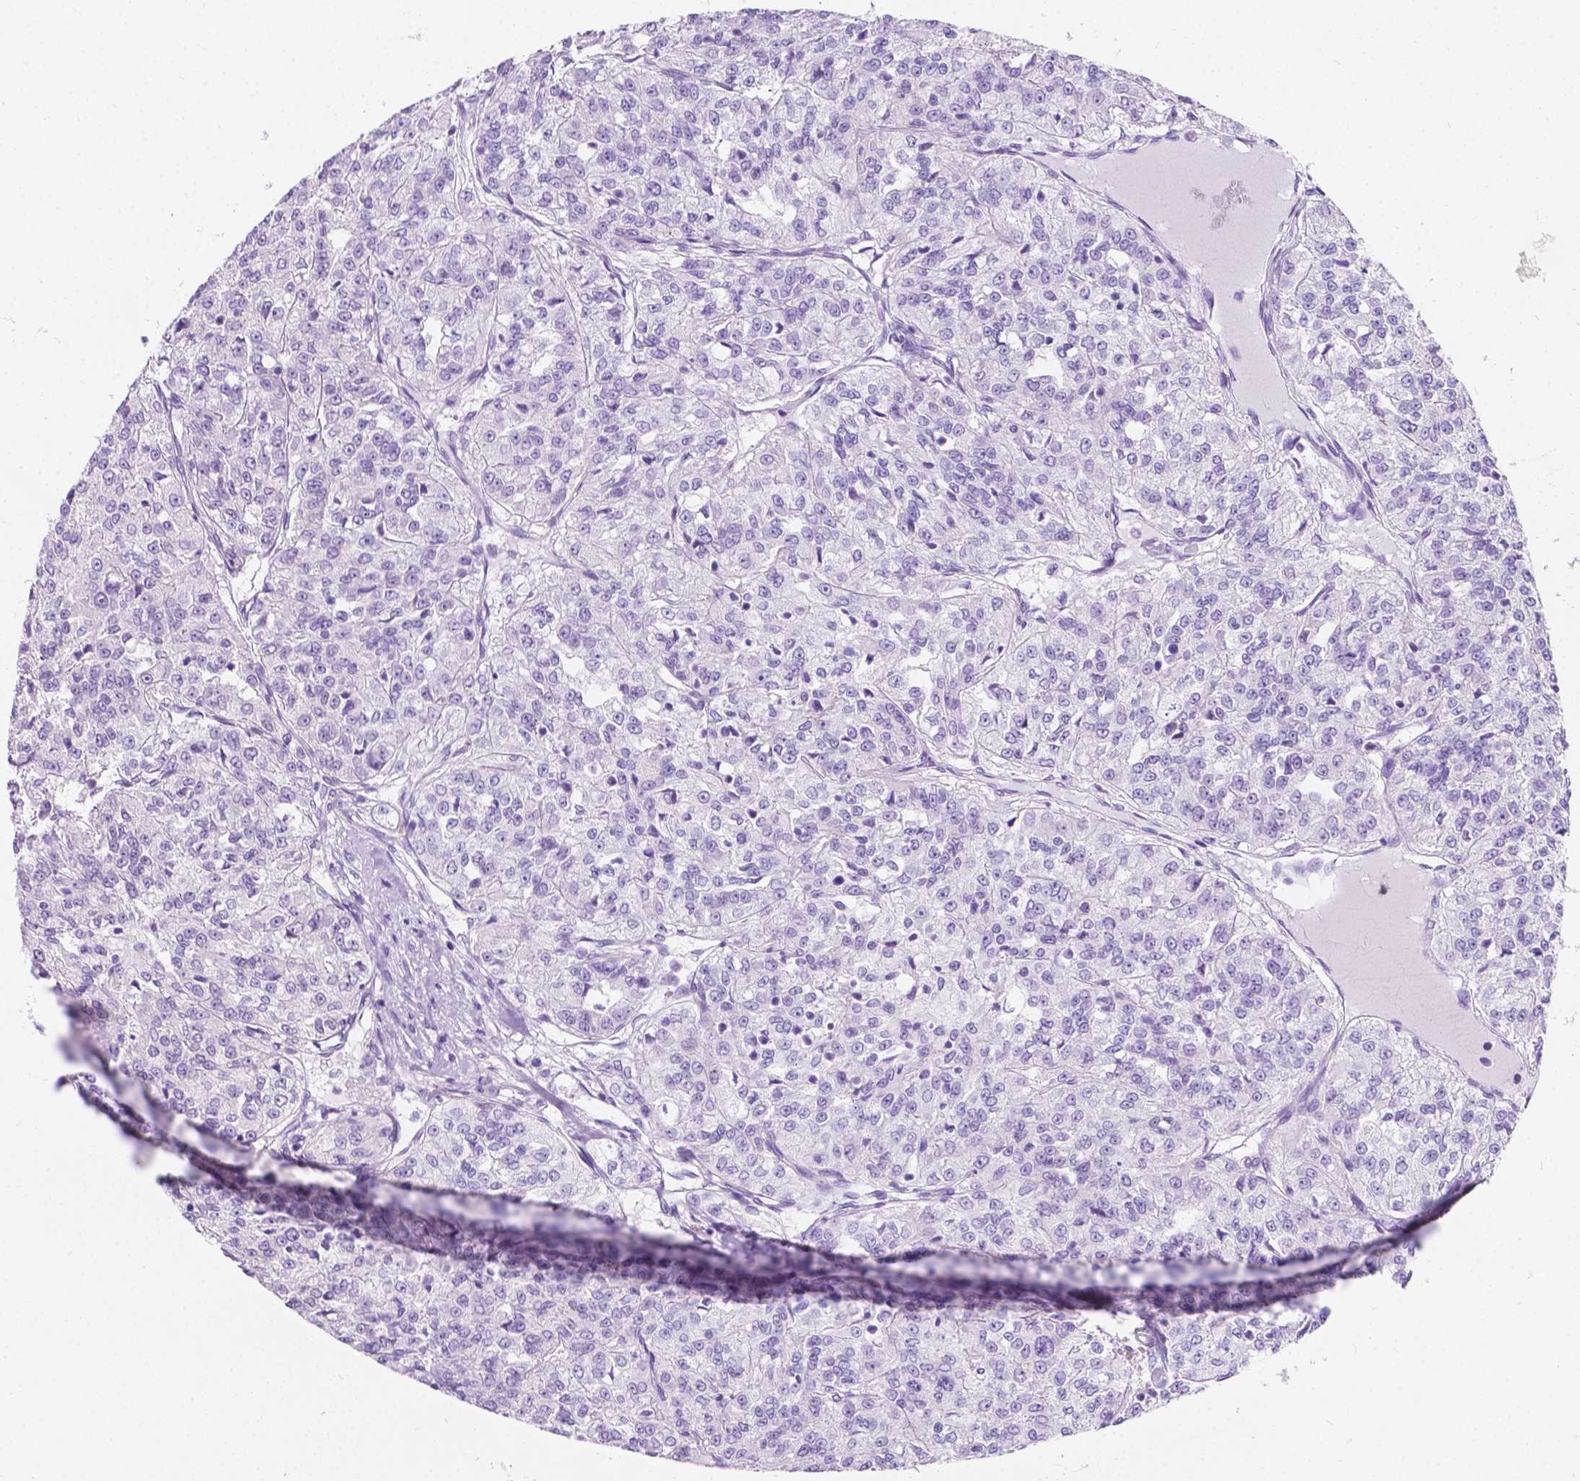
{"staining": {"intensity": "negative", "quantity": "none", "location": "none"}, "tissue": "renal cancer", "cell_type": "Tumor cells", "image_type": "cancer", "snomed": [{"axis": "morphology", "description": "Adenocarcinoma, NOS"}, {"axis": "topography", "description": "Kidney"}], "caption": "Immunohistochemistry (IHC) of human renal cancer (adenocarcinoma) demonstrates no positivity in tumor cells.", "gene": "GNAO1", "patient": {"sex": "female", "age": 63}}